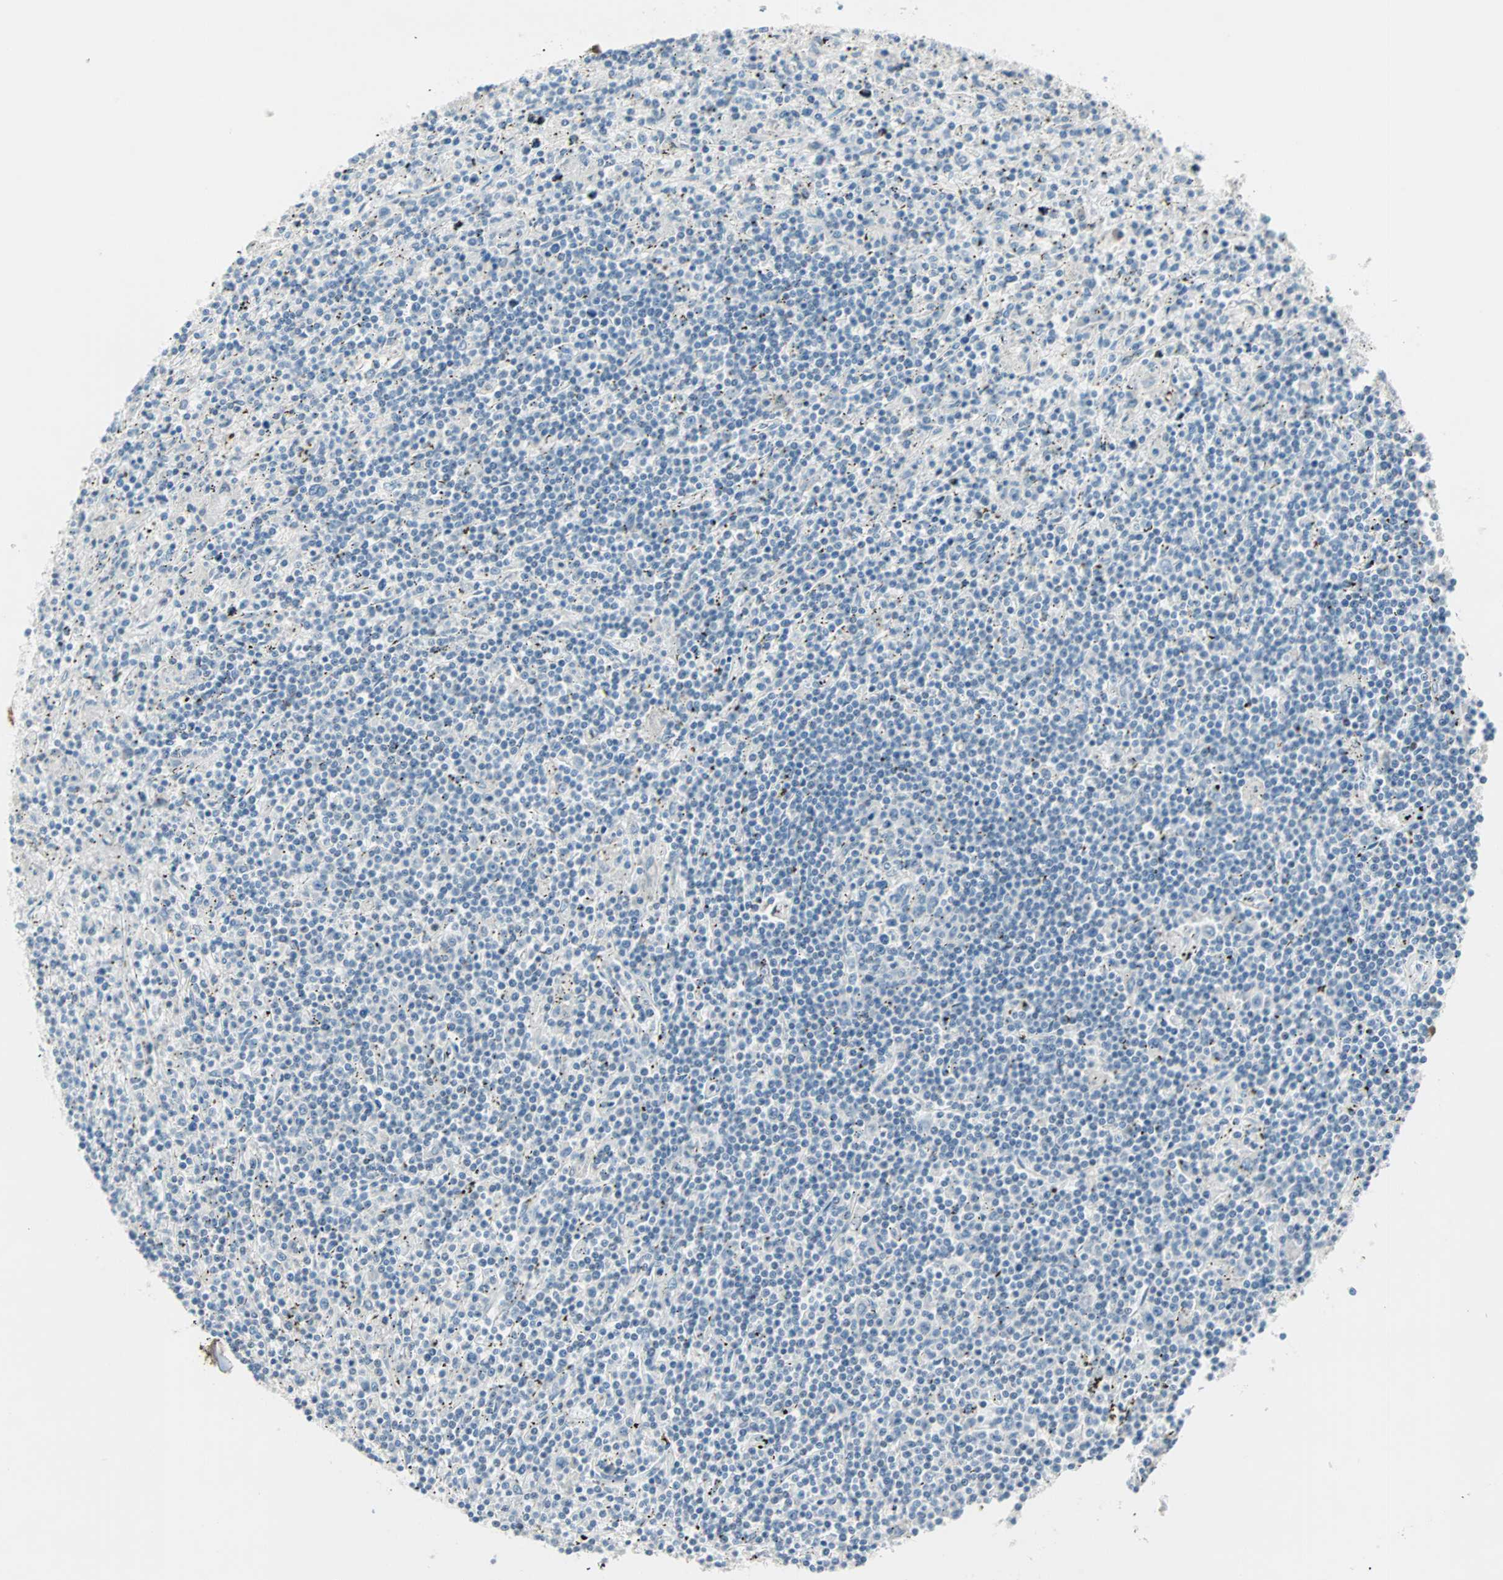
{"staining": {"intensity": "negative", "quantity": "none", "location": "none"}, "tissue": "lymphoma", "cell_type": "Tumor cells", "image_type": "cancer", "snomed": [{"axis": "morphology", "description": "Malignant lymphoma, non-Hodgkin's type, Low grade"}, {"axis": "topography", "description": "Spleen"}], "caption": "Human lymphoma stained for a protein using IHC displays no positivity in tumor cells.", "gene": "NEFH", "patient": {"sex": "male", "age": 76}}